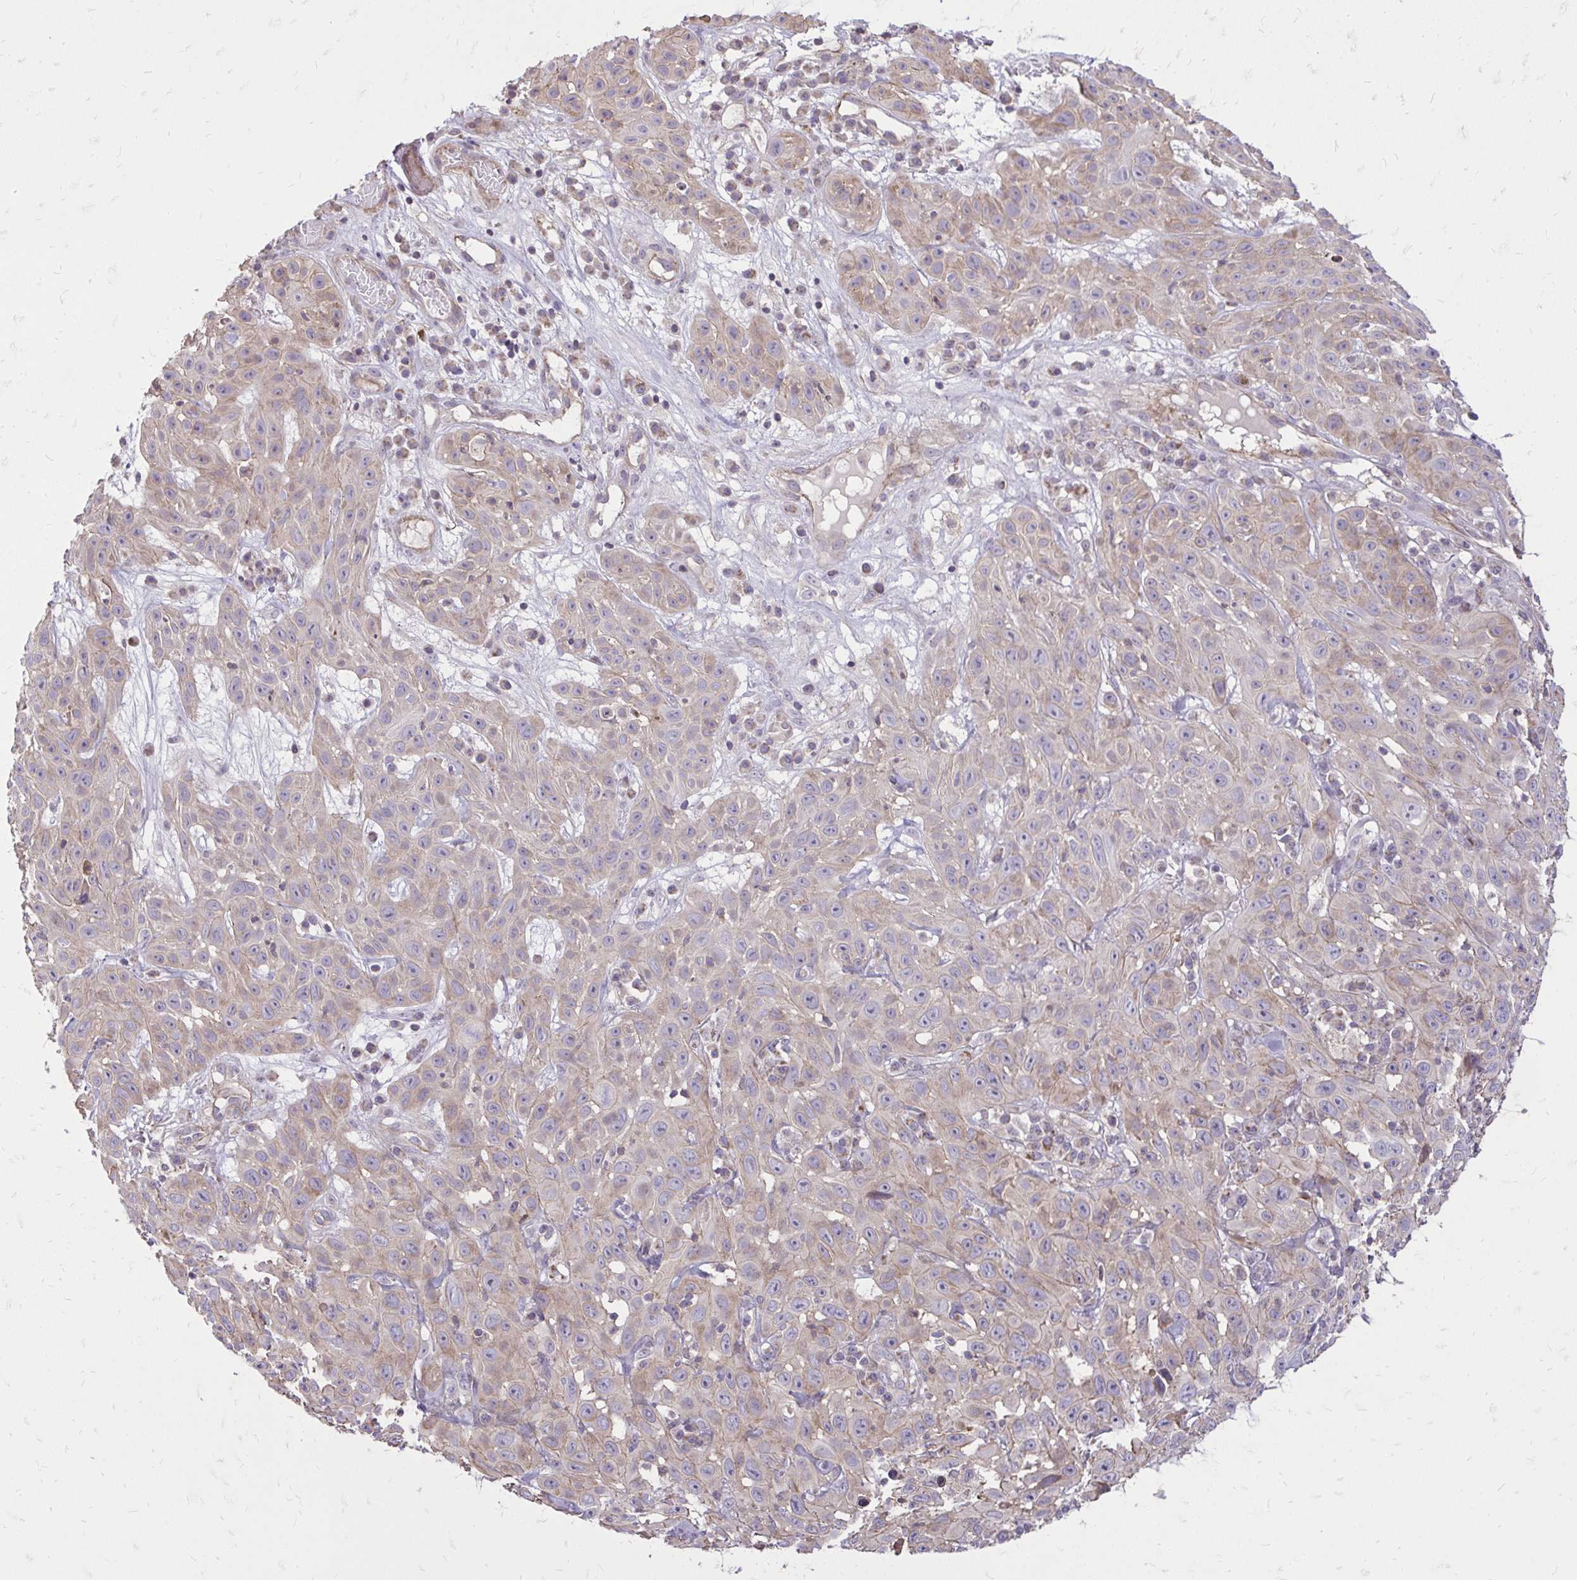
{"staining": {"intensity": "weak", "quantity": "25%-75%", "location": "cytoplasmic/membranous"}, "tissue": "skin cancer", "cell_type": "Tumor cells", "image_type": "cancer", "snomed": [{"axis": "morphology", "description": "Squamous cell carcinoma, NOS"}, {"axis": "topography", "description": "Skin"}], "caption": "A high-resolution photomicrograph shows IHC staining of skin cancer (squamous cell carcinoma), which demonstrates weak cytoplasmic/membranous staining in about 25%-75% of tumor cells.", "gene": "SLC7A5", "patient": {"sex": "male", "age": 82}}